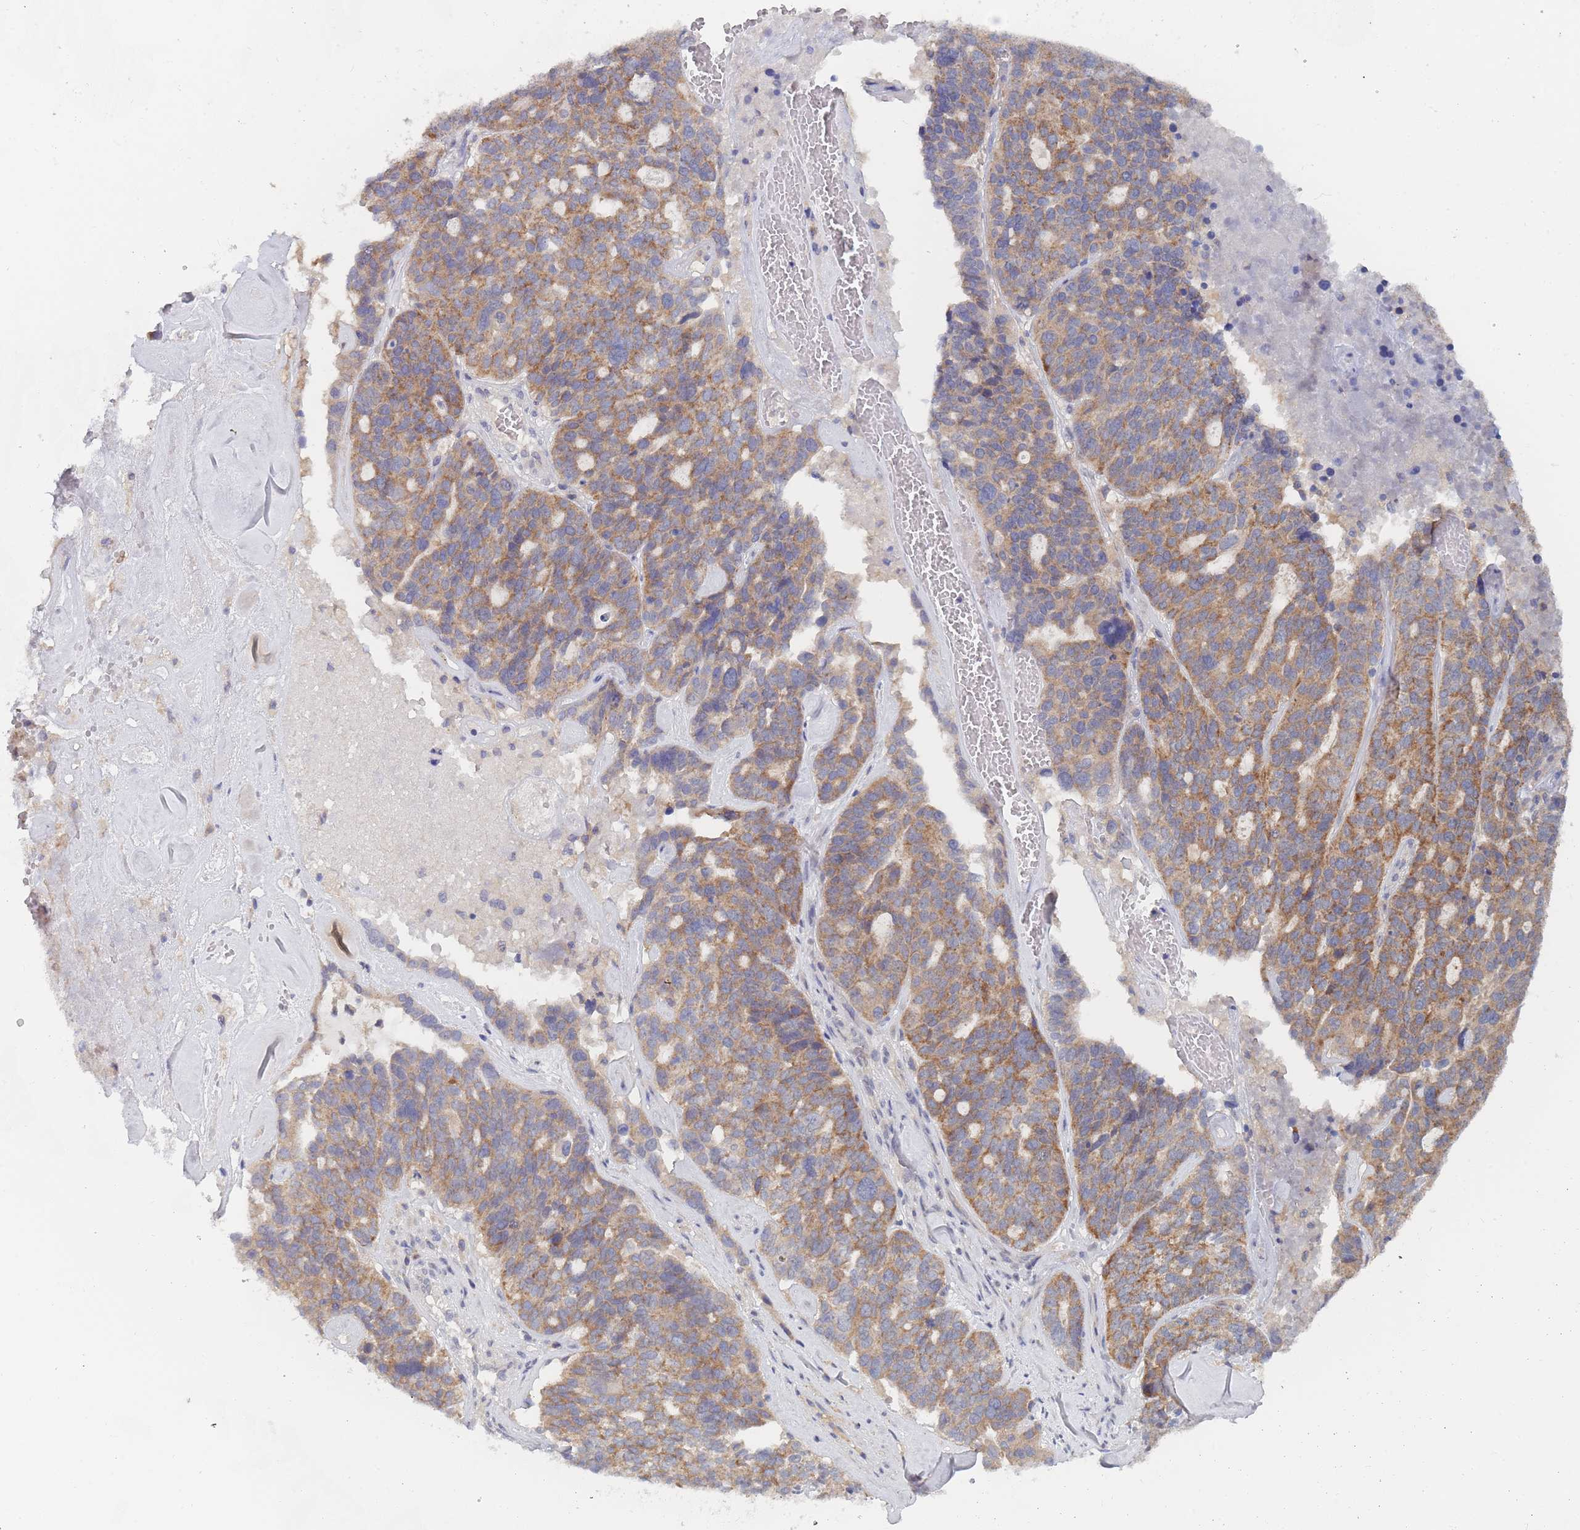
{"staining": {"intensity": "moderate", "quantity": ">75%", "location": "cytoplasmic/membranous"}, "tissue": "ovarian cancer", "cell_type": "Tumor cells", "image_type": "cancer", "snomed": [{"axis": "morphology", "description": "Cystadenocarcinoma, serous, NOS"}, {"axis": "topography", "description": "Ovary"}], "caption": "Tumor cells demonstrate medium levels of moderate cytoplasmic/membranous staining in about >75% of cells in human ovarian cancer. The staining was performed using DAB, with brown indicating positive protein expression. Nuclei are stained blue with hematoxylin.", "gene": "PPP6C", "patient": {"sex": "female", "age": 59}}